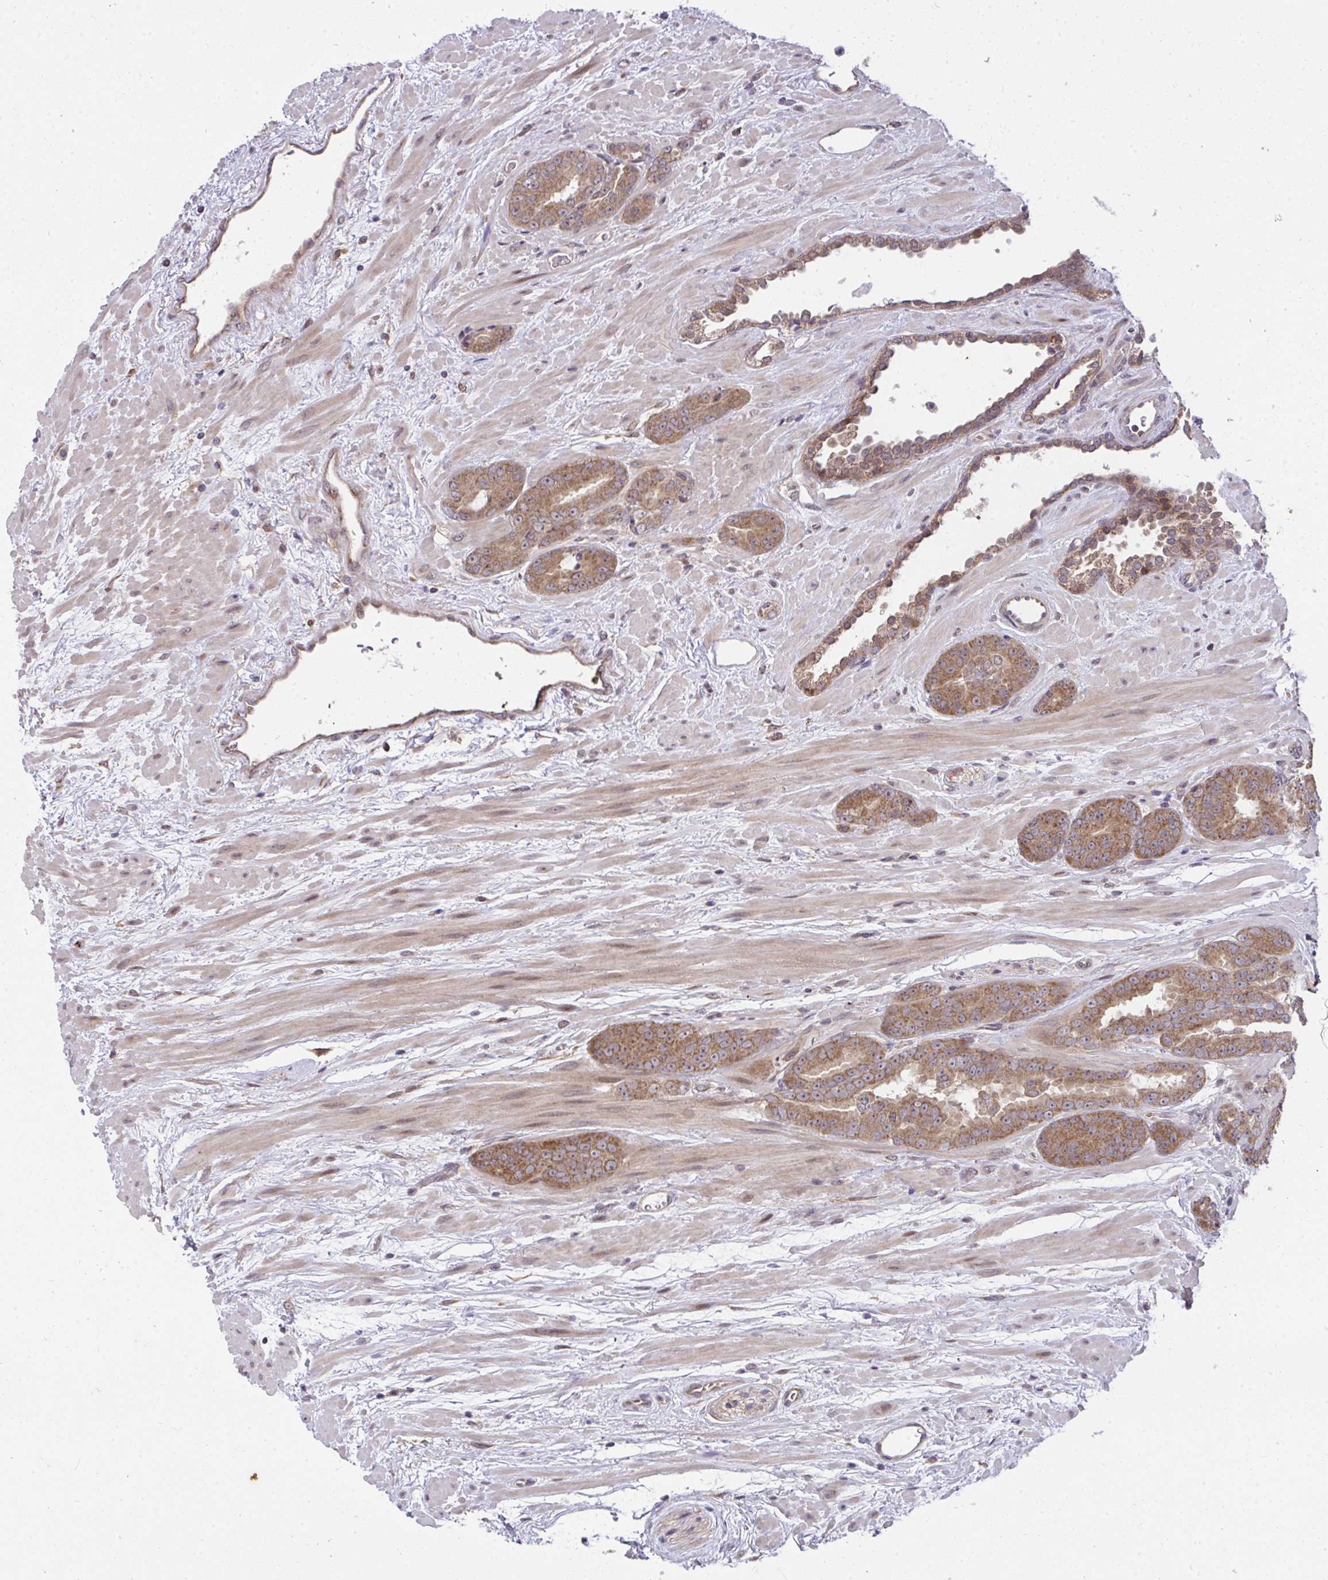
{"staining": {"intensity": "moderate", "quantity": ">75%", "location": "cytoplasmic/membranous,nuclear"}, "tissue": "prostate cancer", "cell_type": "Tumor cells", "image_type": "cancer", "snomed": [{"axis": "morphology", "description": "Adenocarcinoma, High grade"}, {"axis": "topography", "description": "Prostate"}], "caption": "DAB (3,3'-diaminobenzidine) immunohistochemical staining of human prostate cancer (adenocarcinoma (high-grade)) exhibits moderate cytoplasmic/membranous and nuclear protein positivity in approximately >75% of tumor cells. Nuclei are stained in blue.", "gene": "RDH14", "patient": {"sex": "male", "age": 72}}